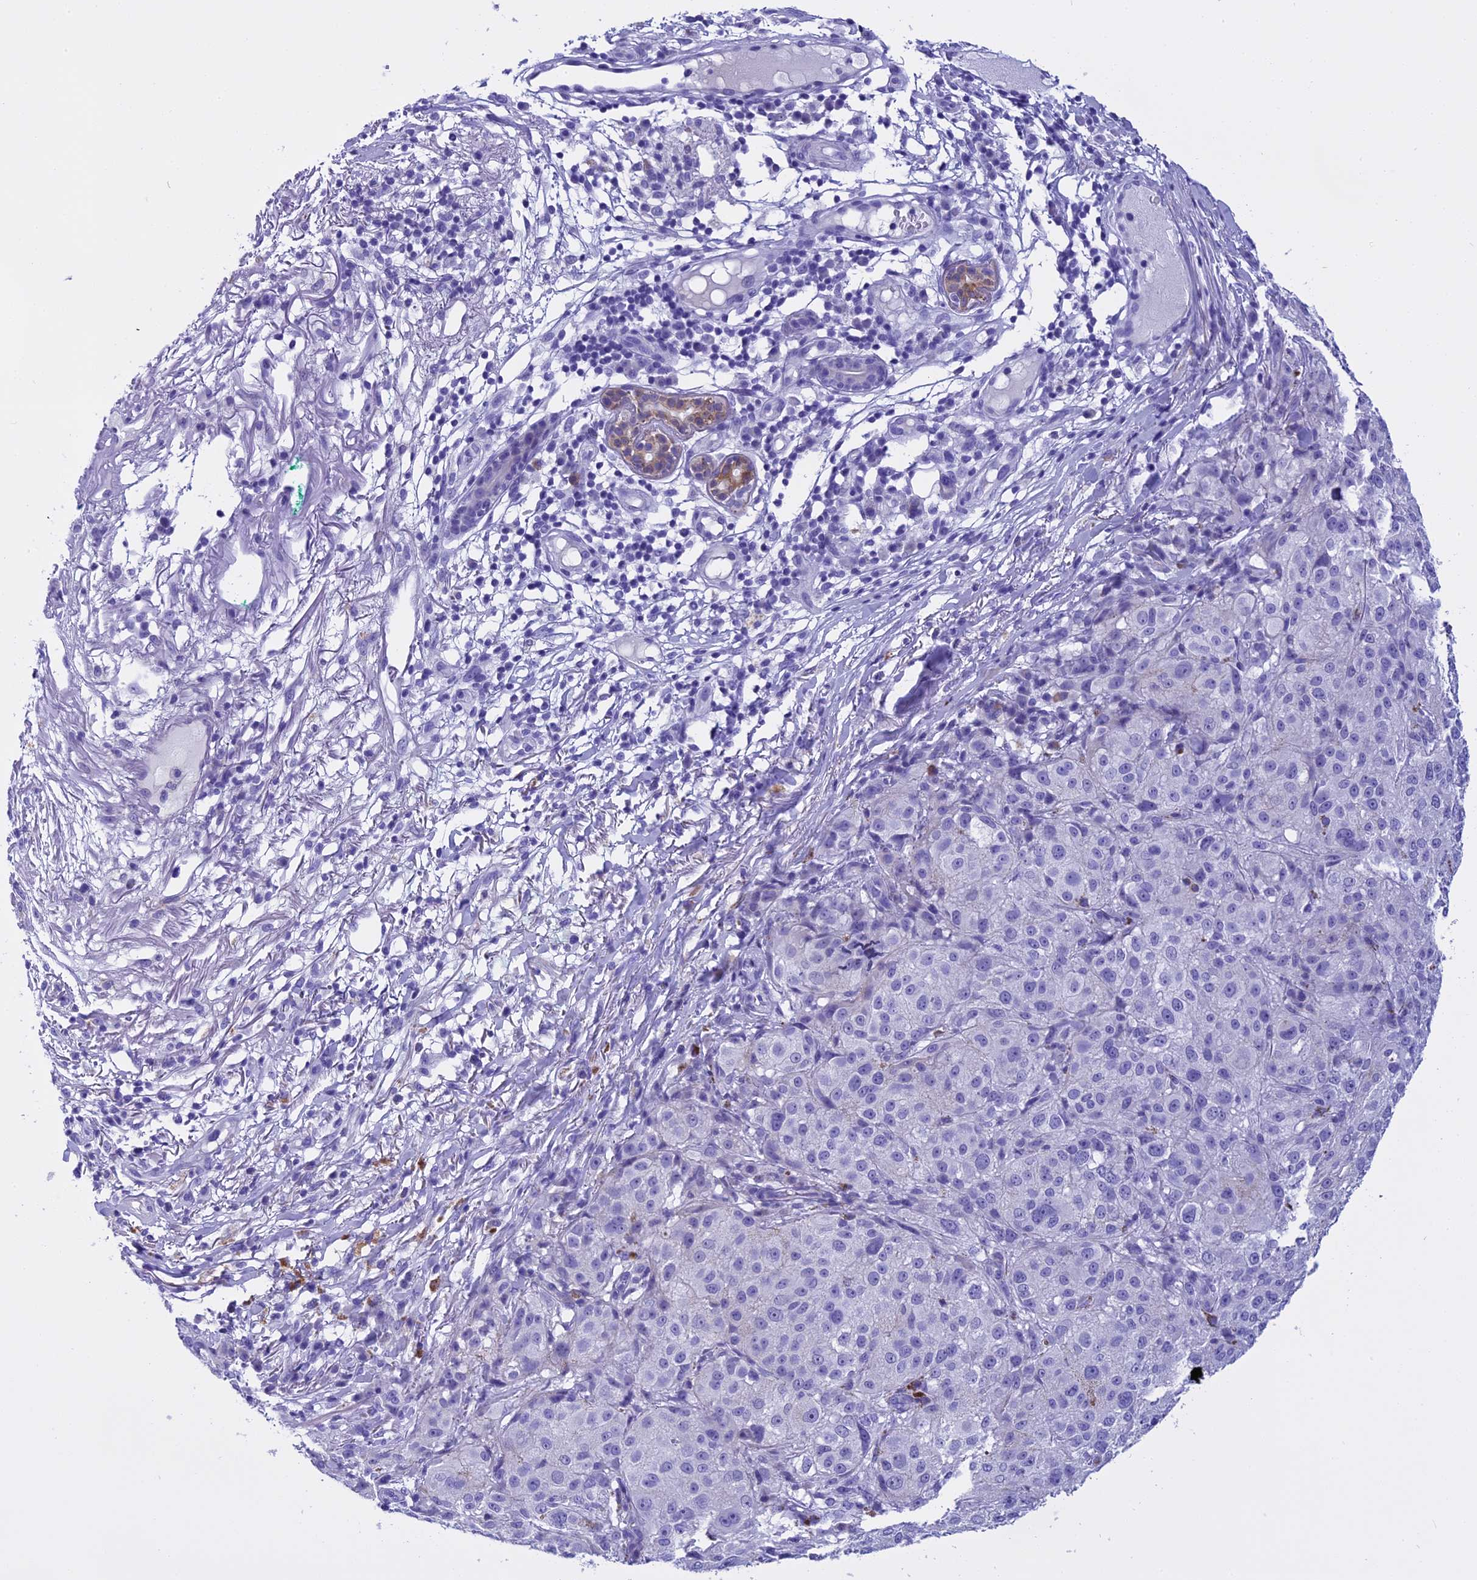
{"staining": {"intensity": "negative", "quantity": "none", "location": "none"}, "tissue": "melanoma", "cell_type": "Tumor cells", "image_type": "cancer", "snomed": [{"axis": "morphology", "description": "Necrosis, NOS"}, {"axis": "morphology", "description": "Malignant melanoma, NOS"}, {"axis": "topography", "description": "Skin"}], "caption": "Melanoma was stained to show a protein in brown. There is no significant staining in tumor cells. Nuclei are stained in blue.", "gene": "KCTD14", "patient": {"sex": "female", "age": 87}}